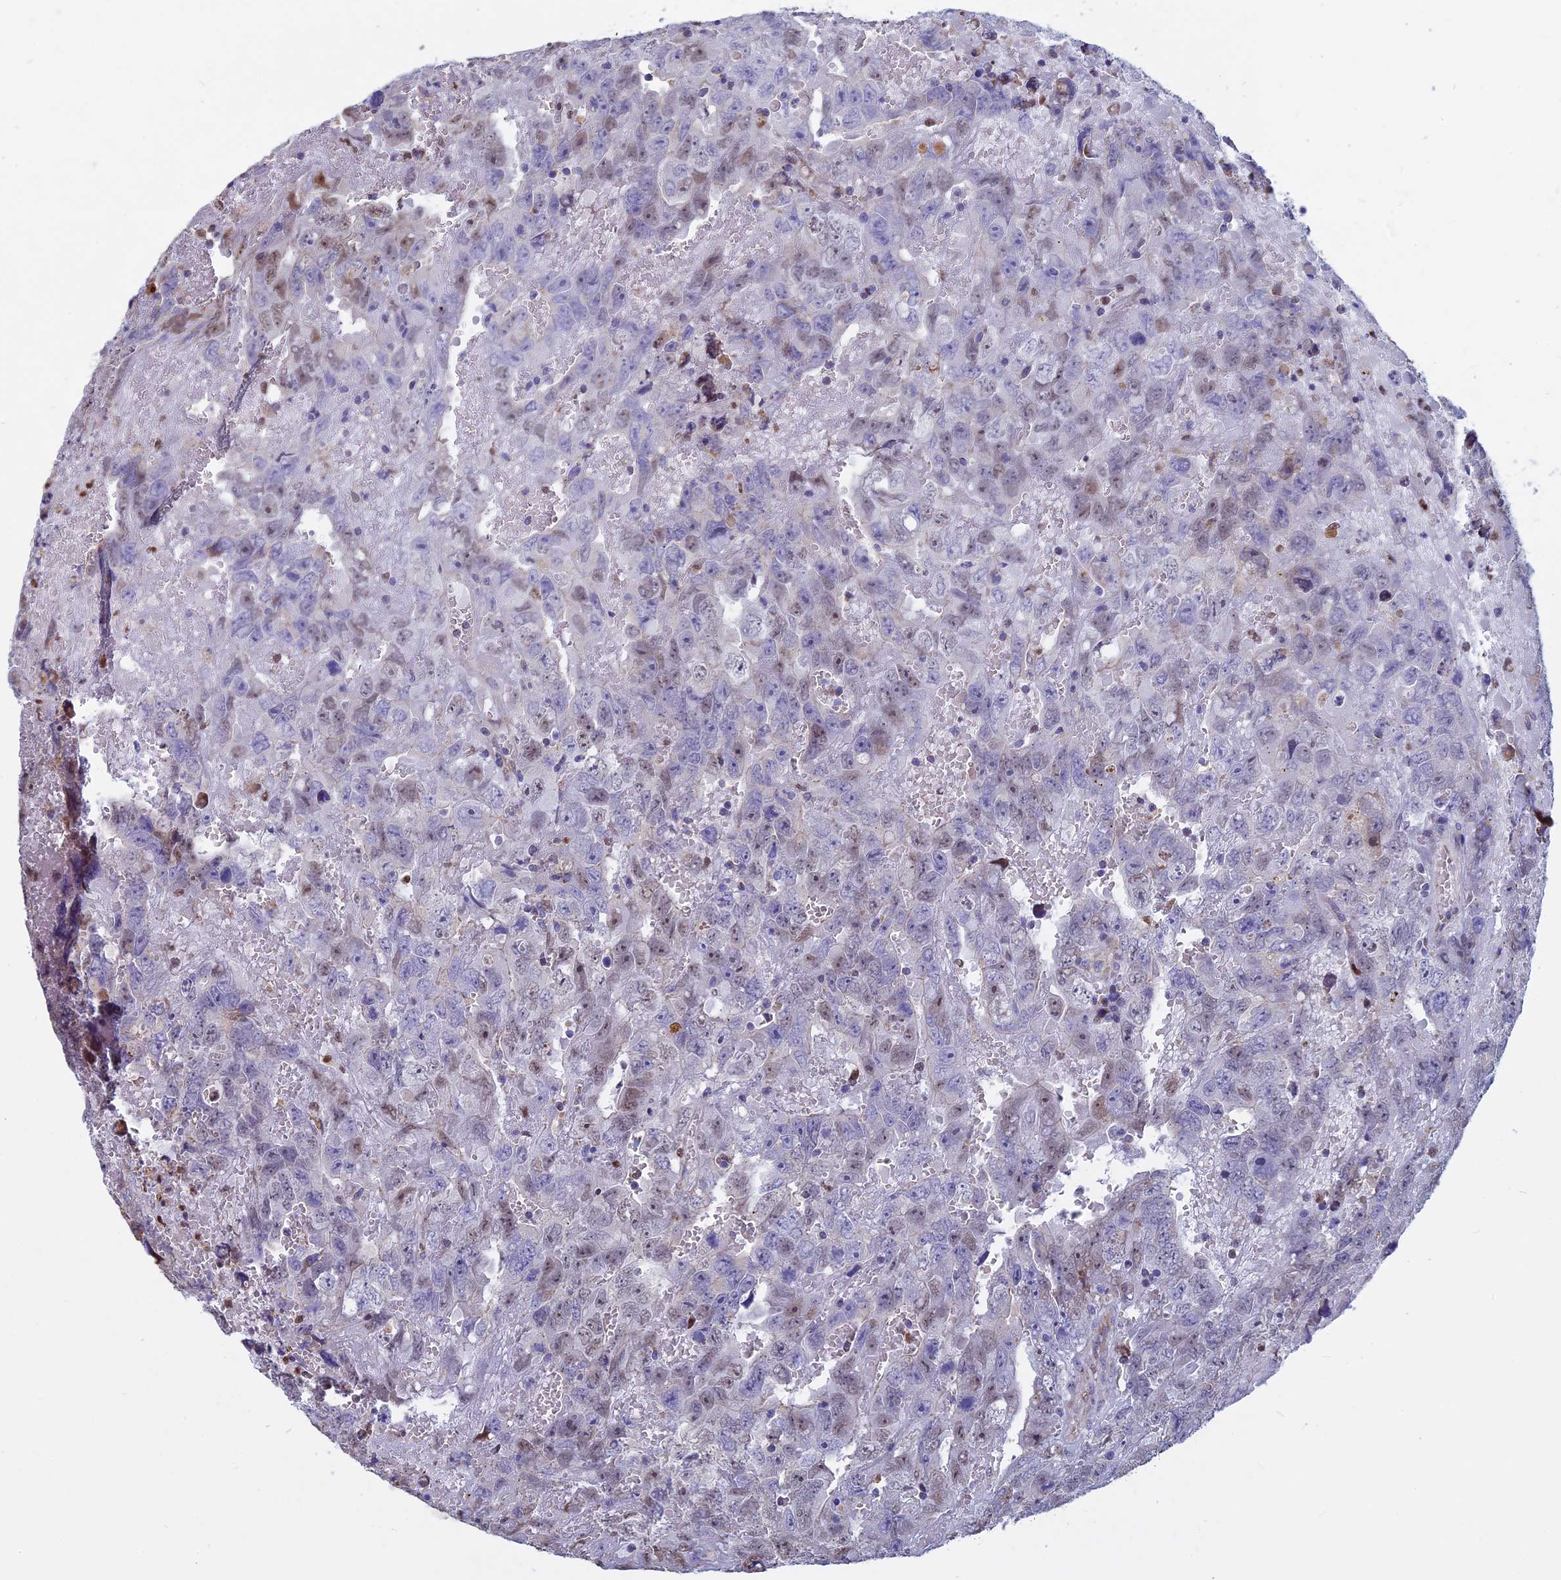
{"staining": {"intensity": "weak", "quantity": "<25%", "location": "nuclear"}, "tissue": "testis cancer", "cell_type": "Tumor cells", "image_type": "cancer", "snomed": [{"axis": "morphology", "description": "Carcinoma, Embryonal, NOS"}, {"axis": "topography", "description": "Testis"}], "caption": "Immunohistochemistry (IHC) micrograph of neoplastic tissue: human testis cancer stained with DAB (3,3'-diaminobenzidine) demonstrates no significant protein expression in tumor cells.", "gene": "ACSS1", "patient": {"sex": "male", "age": 45}}